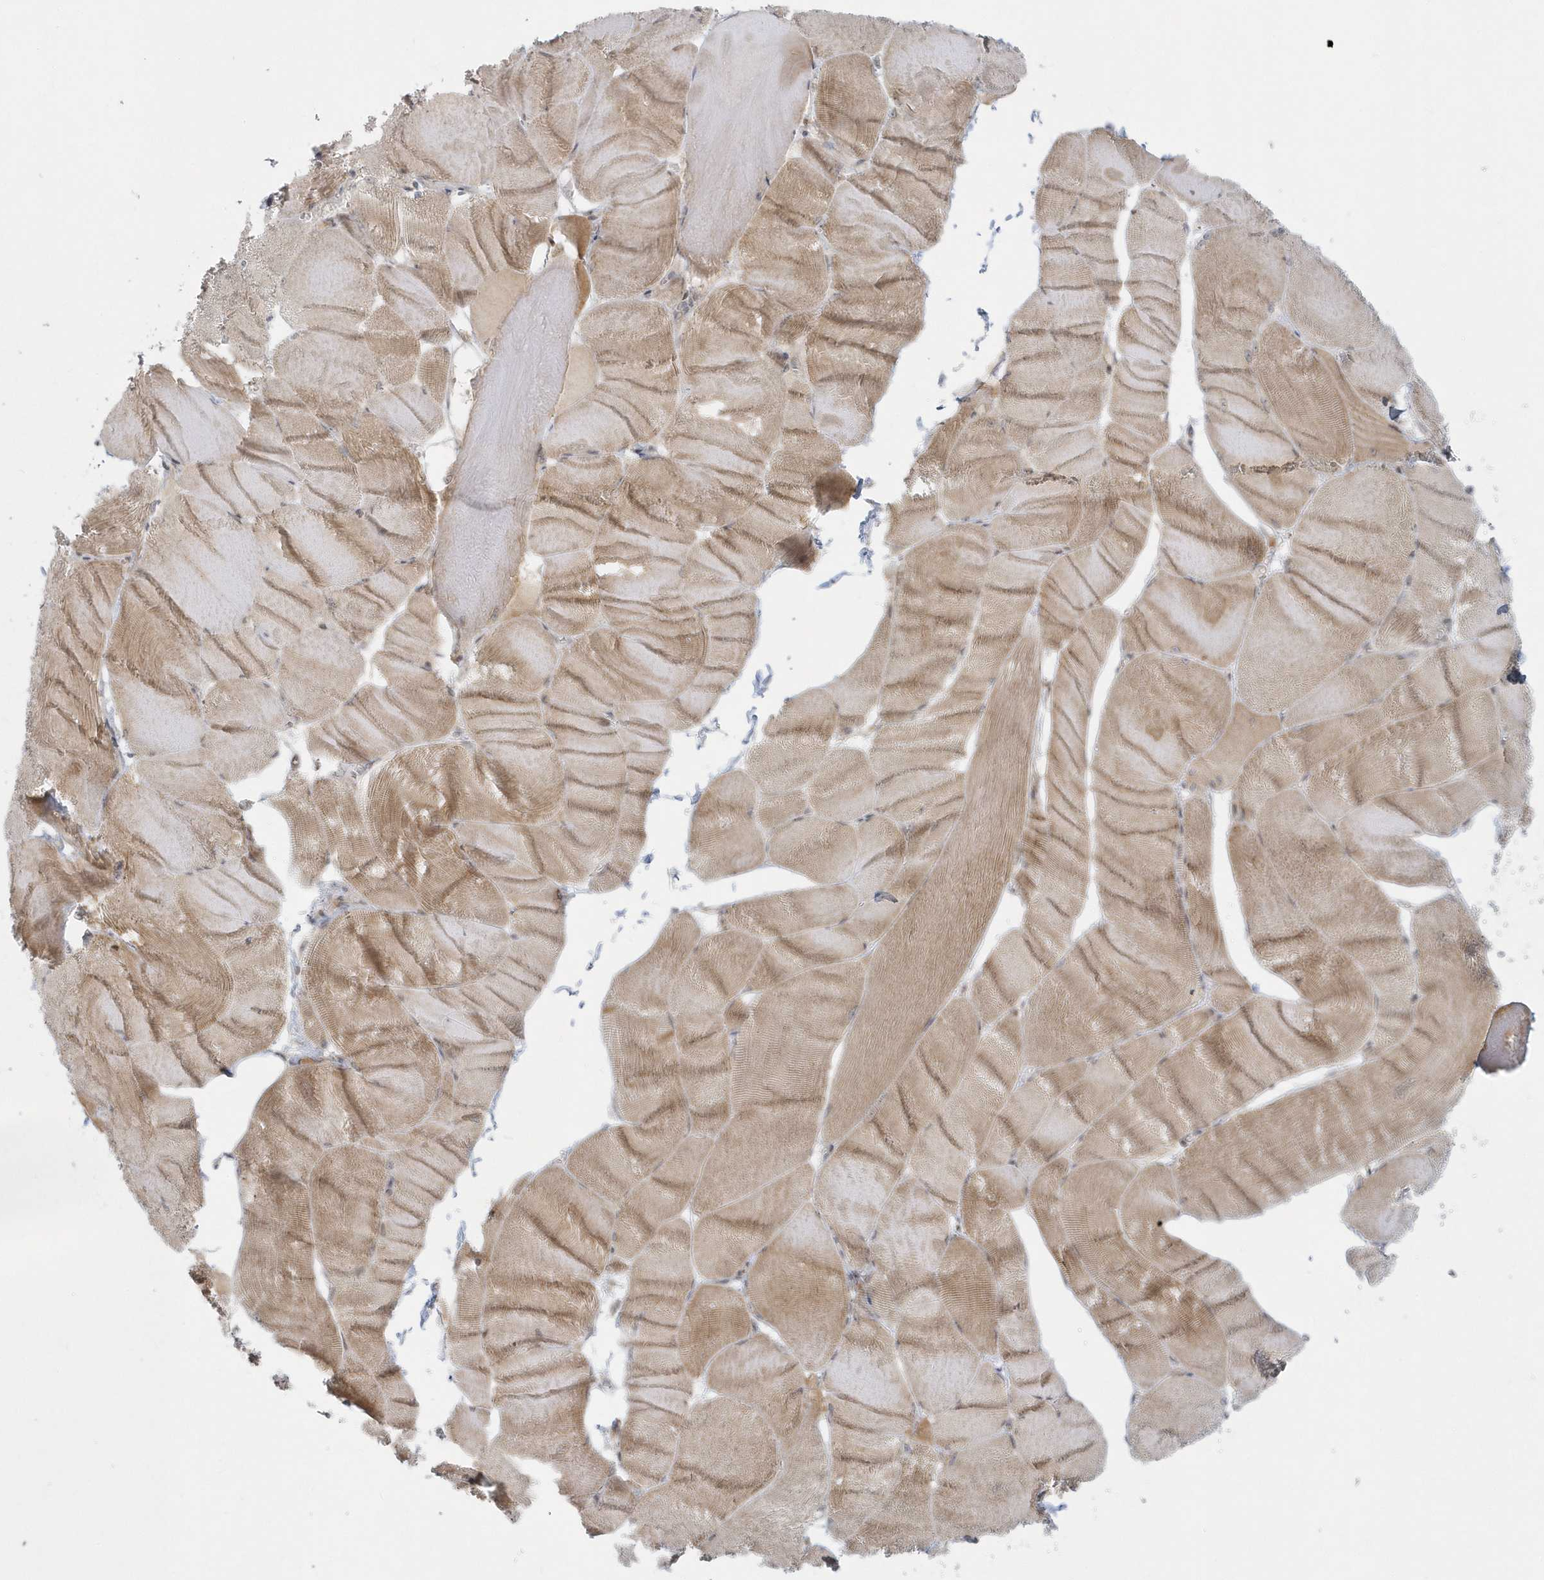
{"staining": {"intensity": "moderate", "quantity": ">75%", "location": "cytoplasmic/membranous"}, "tissue": "skeletal muscle", "cell_type": "Myocytes", "image_type": "normal", "snomed": [{"axis": "morphology", "description": "Normal tissue, NOS"}, {"axis": "morphology", "description": "Basal cell carcinoma"}, {"axis": "topography", "description": "Skeletal muscle"}], "caption": "Protein positivity by immunohistochemistry (IHC) shows moderate cytoplasmic/membranous expression in about >75% of myocytes in unremarkable skeletal muscle. The staining is performed using DAB brown chromogen to label protein expression. The nuclei are counter-stained blue using hematoxylin.", "gene": "BLTP3A", "patient": {"sex": "female", "age": 64}}